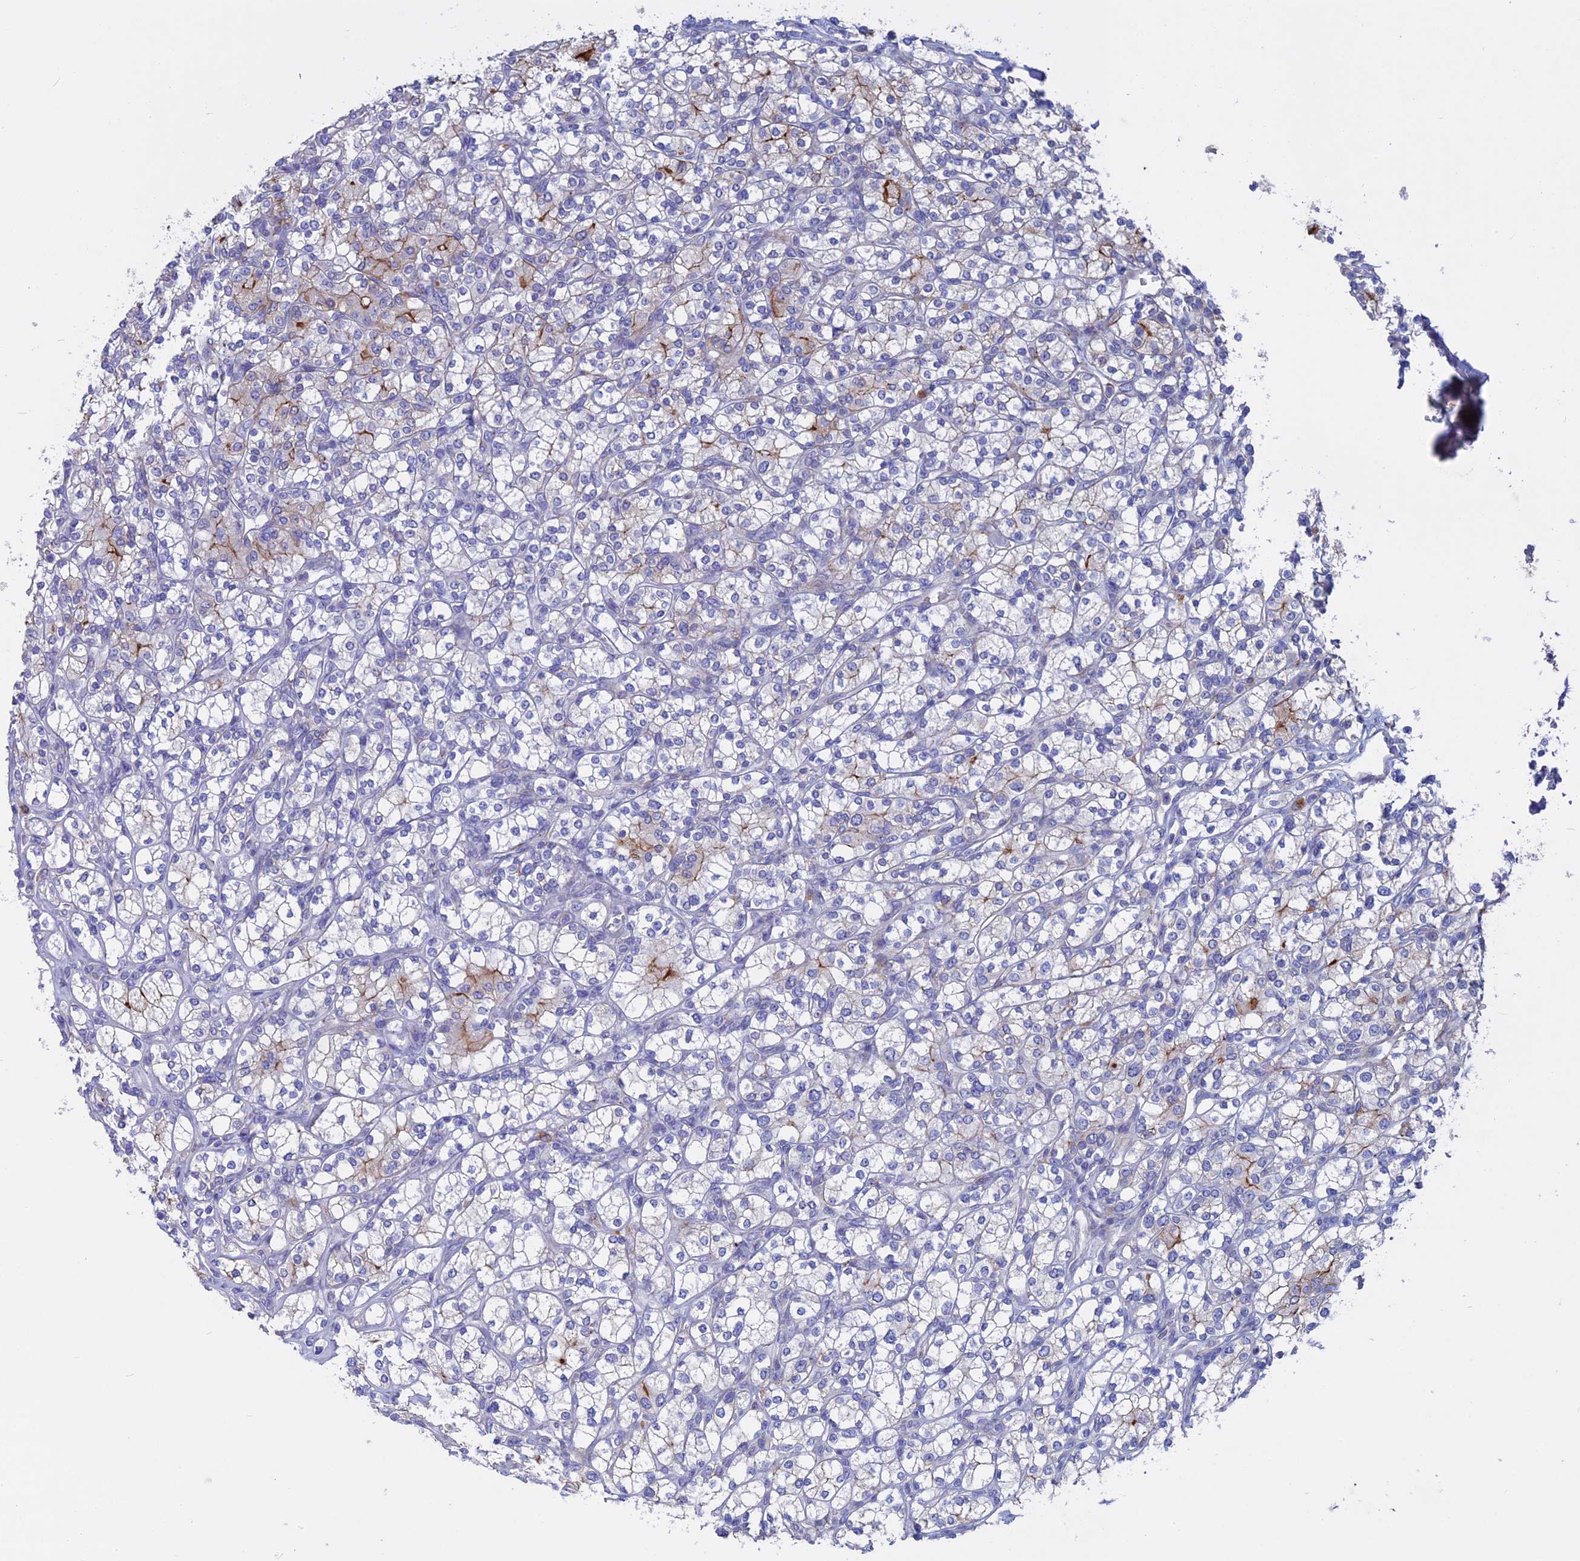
{"staining": {"intensity": "moderate", "quantity": "<25%", "location": "cytoplasmic/membranous"}, "tissue": "renal cancer", "cell_type": "Tumor cells", "image_type": "cancer", "snomed": [{"axis": "morphology", "description": "Adenocarcinoma, NOS"}, {"axis": "topography", "description": "Kidney"}], "caption": "Adenocarcinoma (renal) tissue demonstrates moderate cytoplasmic/membranous expression in about <25% of tumor cells, visualized by immunohistochemistry.", "gene": "SLC2A6", "patient": {"sex": "male", "age": 77}}